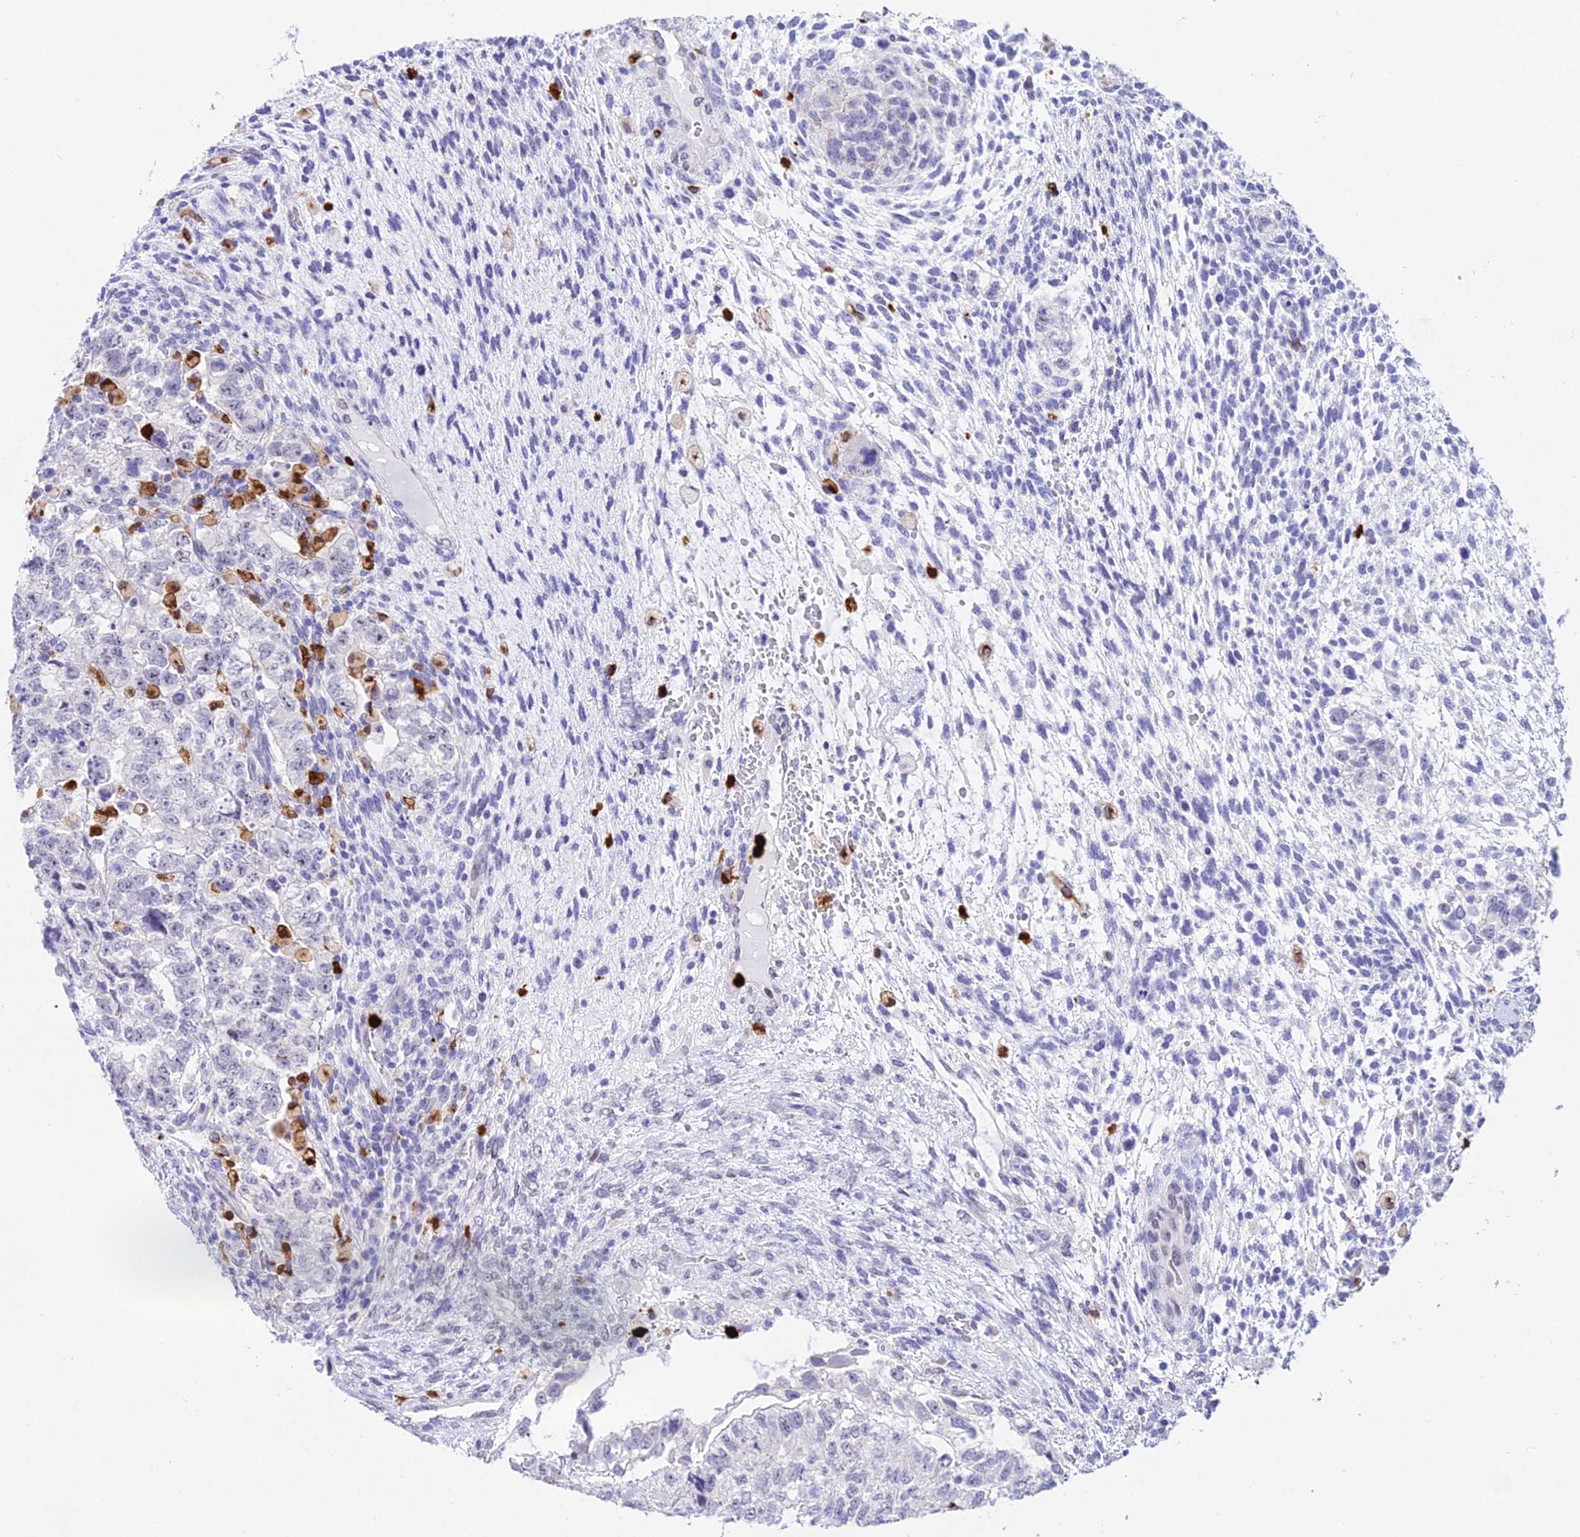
{"staining": {"intensity": "negative", "quantity": "none", "location": "none"}, "tissue": "testis cancer", "cell_type": "Tumor cells", "image_type": "cancer", "snomed": [{"axis": "morphology", "description": "Normal tissue, NOS"}, {"axis": "morphology", "description": "Carcinoma, Embryonal, NOS"}, {"axis": "topography", "description": "Testis"}], "caption": "High power microscopy histopathology image of an immunohistochemistry (IHC) image of testis cancer (embryonal carcinoma), revealing no significant staining in tumor cells.", "gene": "MCM10", "patient": {"sex": "male", "age": 36}}